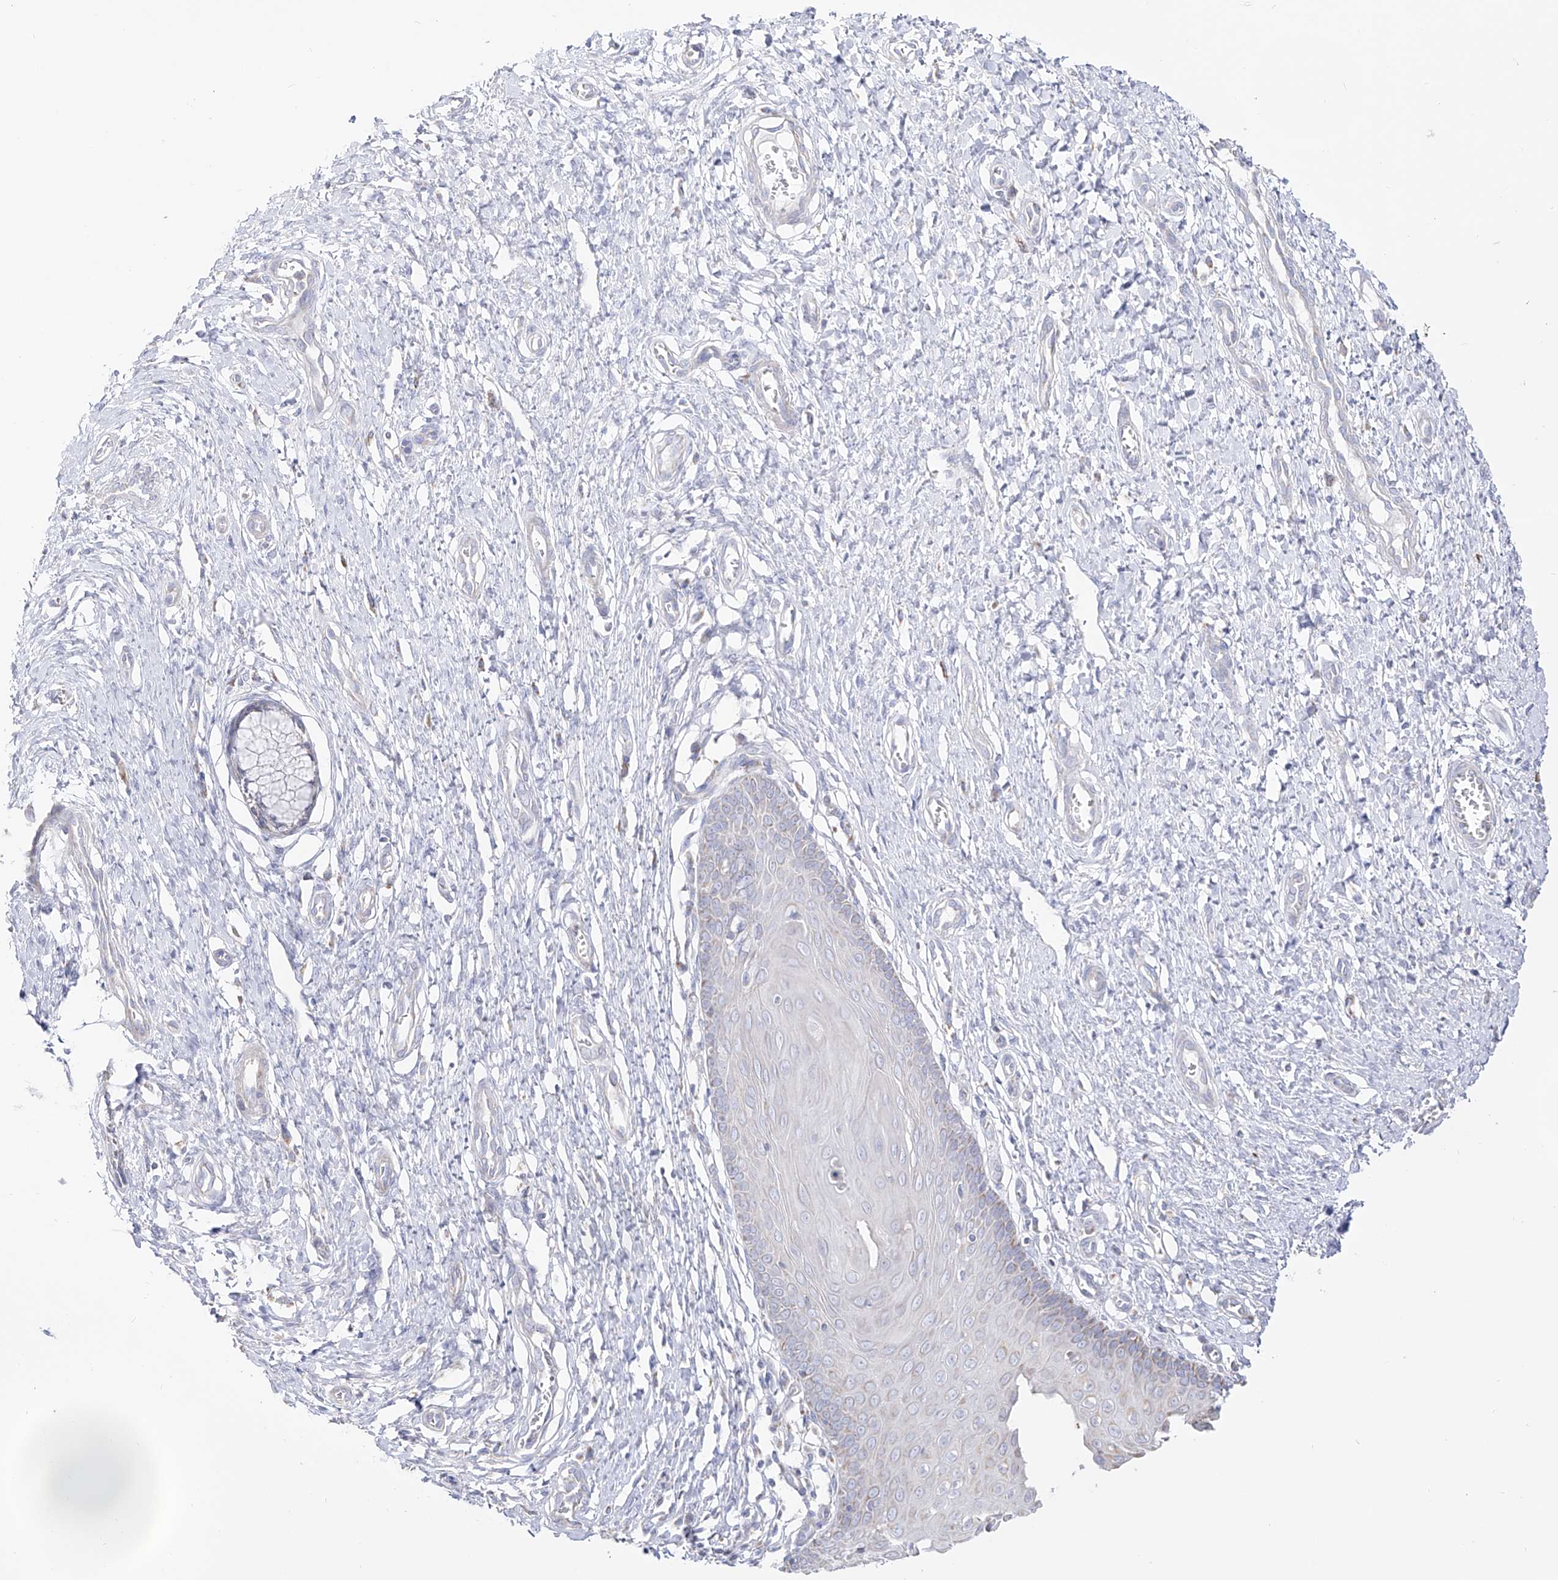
{"staining": {"intensity": "negative", "quantity": "none", "location": "none"}, "tissue": "cervix", "cell_type": "Glandular cells", "image_type": "normal", "snomed": [{"axis": "morphology", "description": "Normal tissue, NOS"}, {"axis": "topography", "description": "Cervix"}], "caption": "This is an IHC photomicrograph of normal cervix. There is no positivity in glandular cells.", "gene": "RCHY1", "patient": {"sex": "female", "age": 55}}